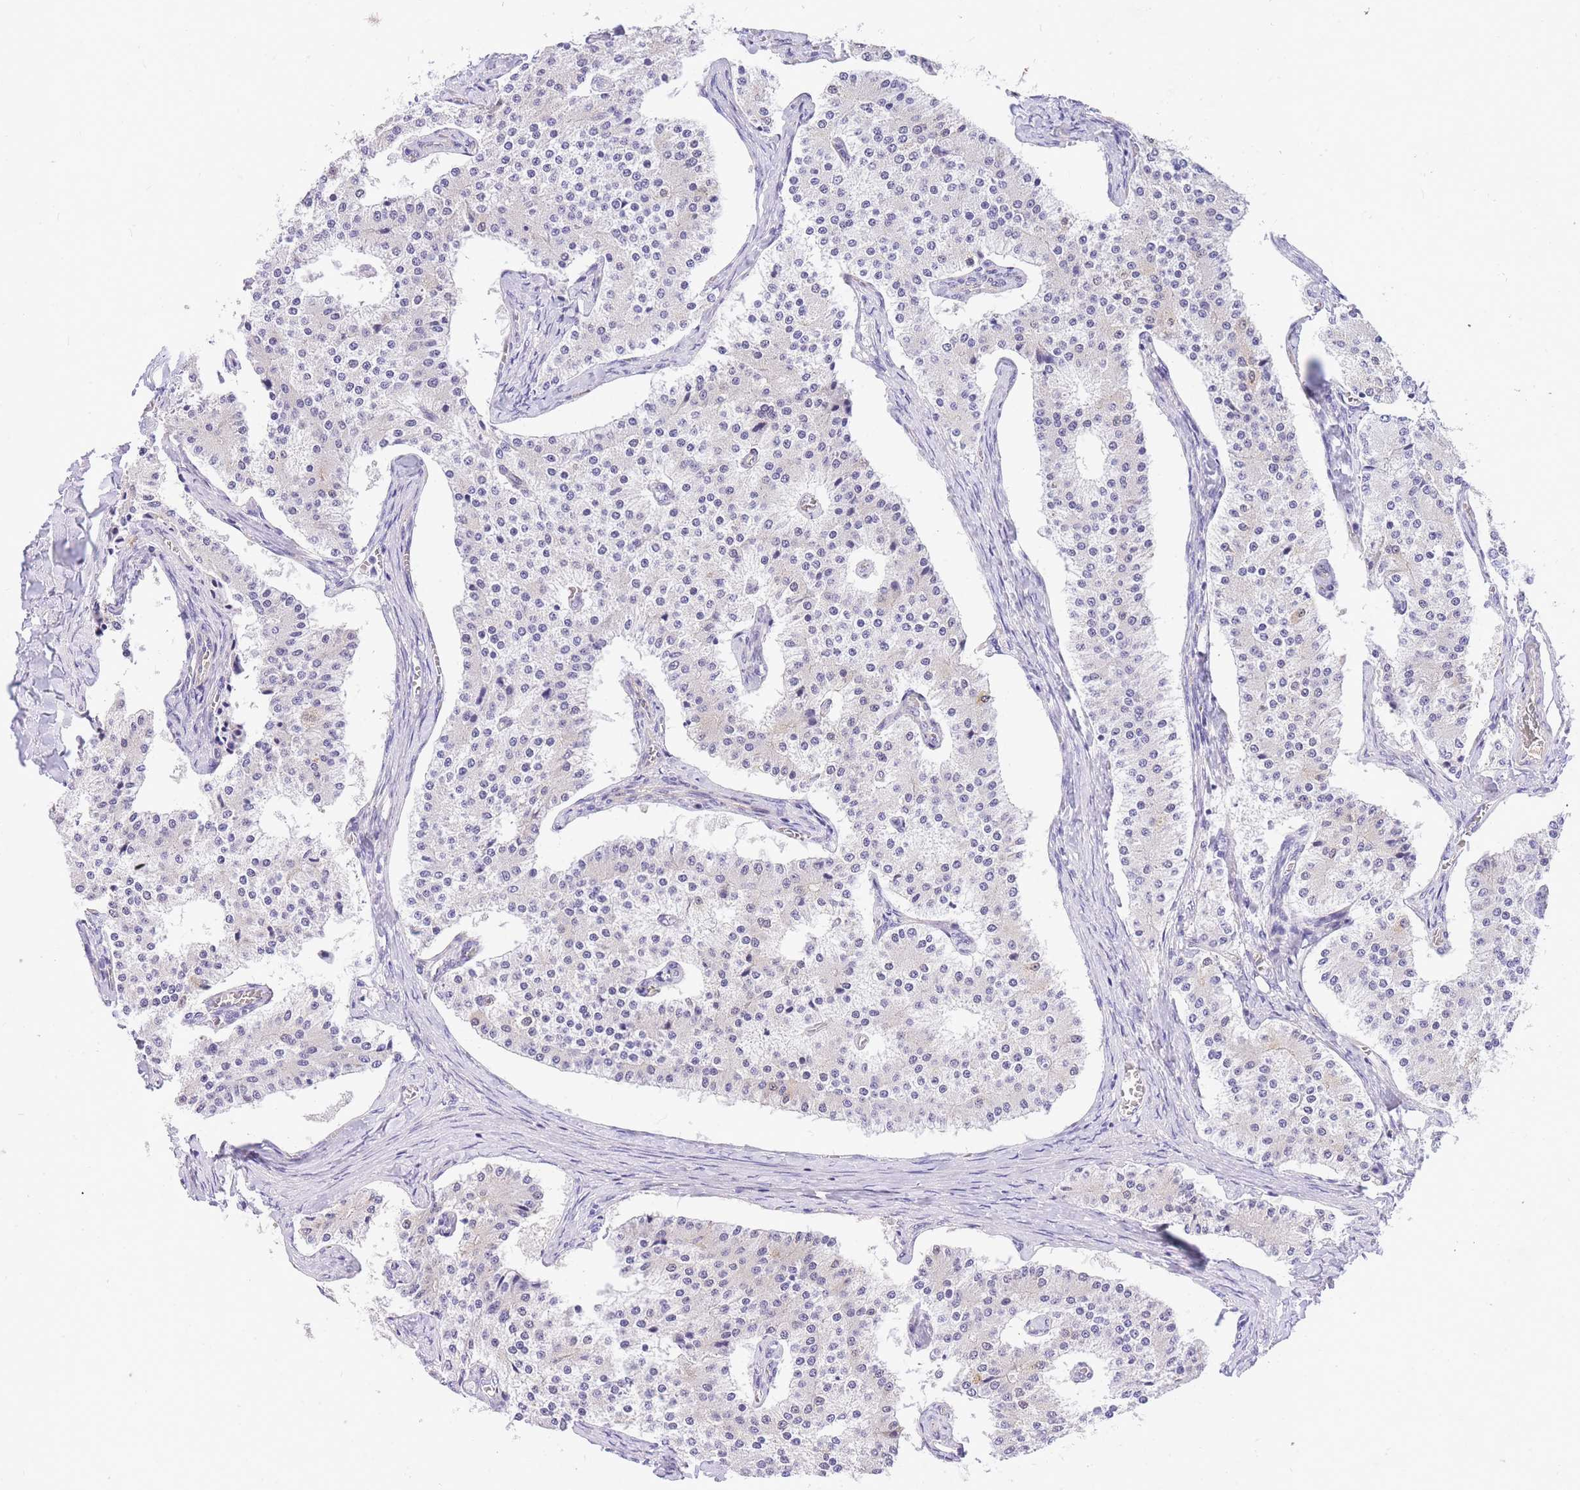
{"staining": {"intensity": "weak", "quantity": "<25%", "location": "cytoplasmic/membranous"}, "tissue": "carcinoid", "cell_type": "Tumor cells", "image_type": "cancer", "snomed": [{"axis": "morphology", "description": "Carcinoid, malignant, NOS"}, {"axis": "topography", "description": "Colon"}], "caption": "Tumor cells show no significant expression in carcinoid. (Brightfield microscopy of DAB (3,3'-diaminobenzidine) immunohistochemistry at high magnification).", "gene": "SRSF12", "patient": {"sex": "female", "age": 52}}